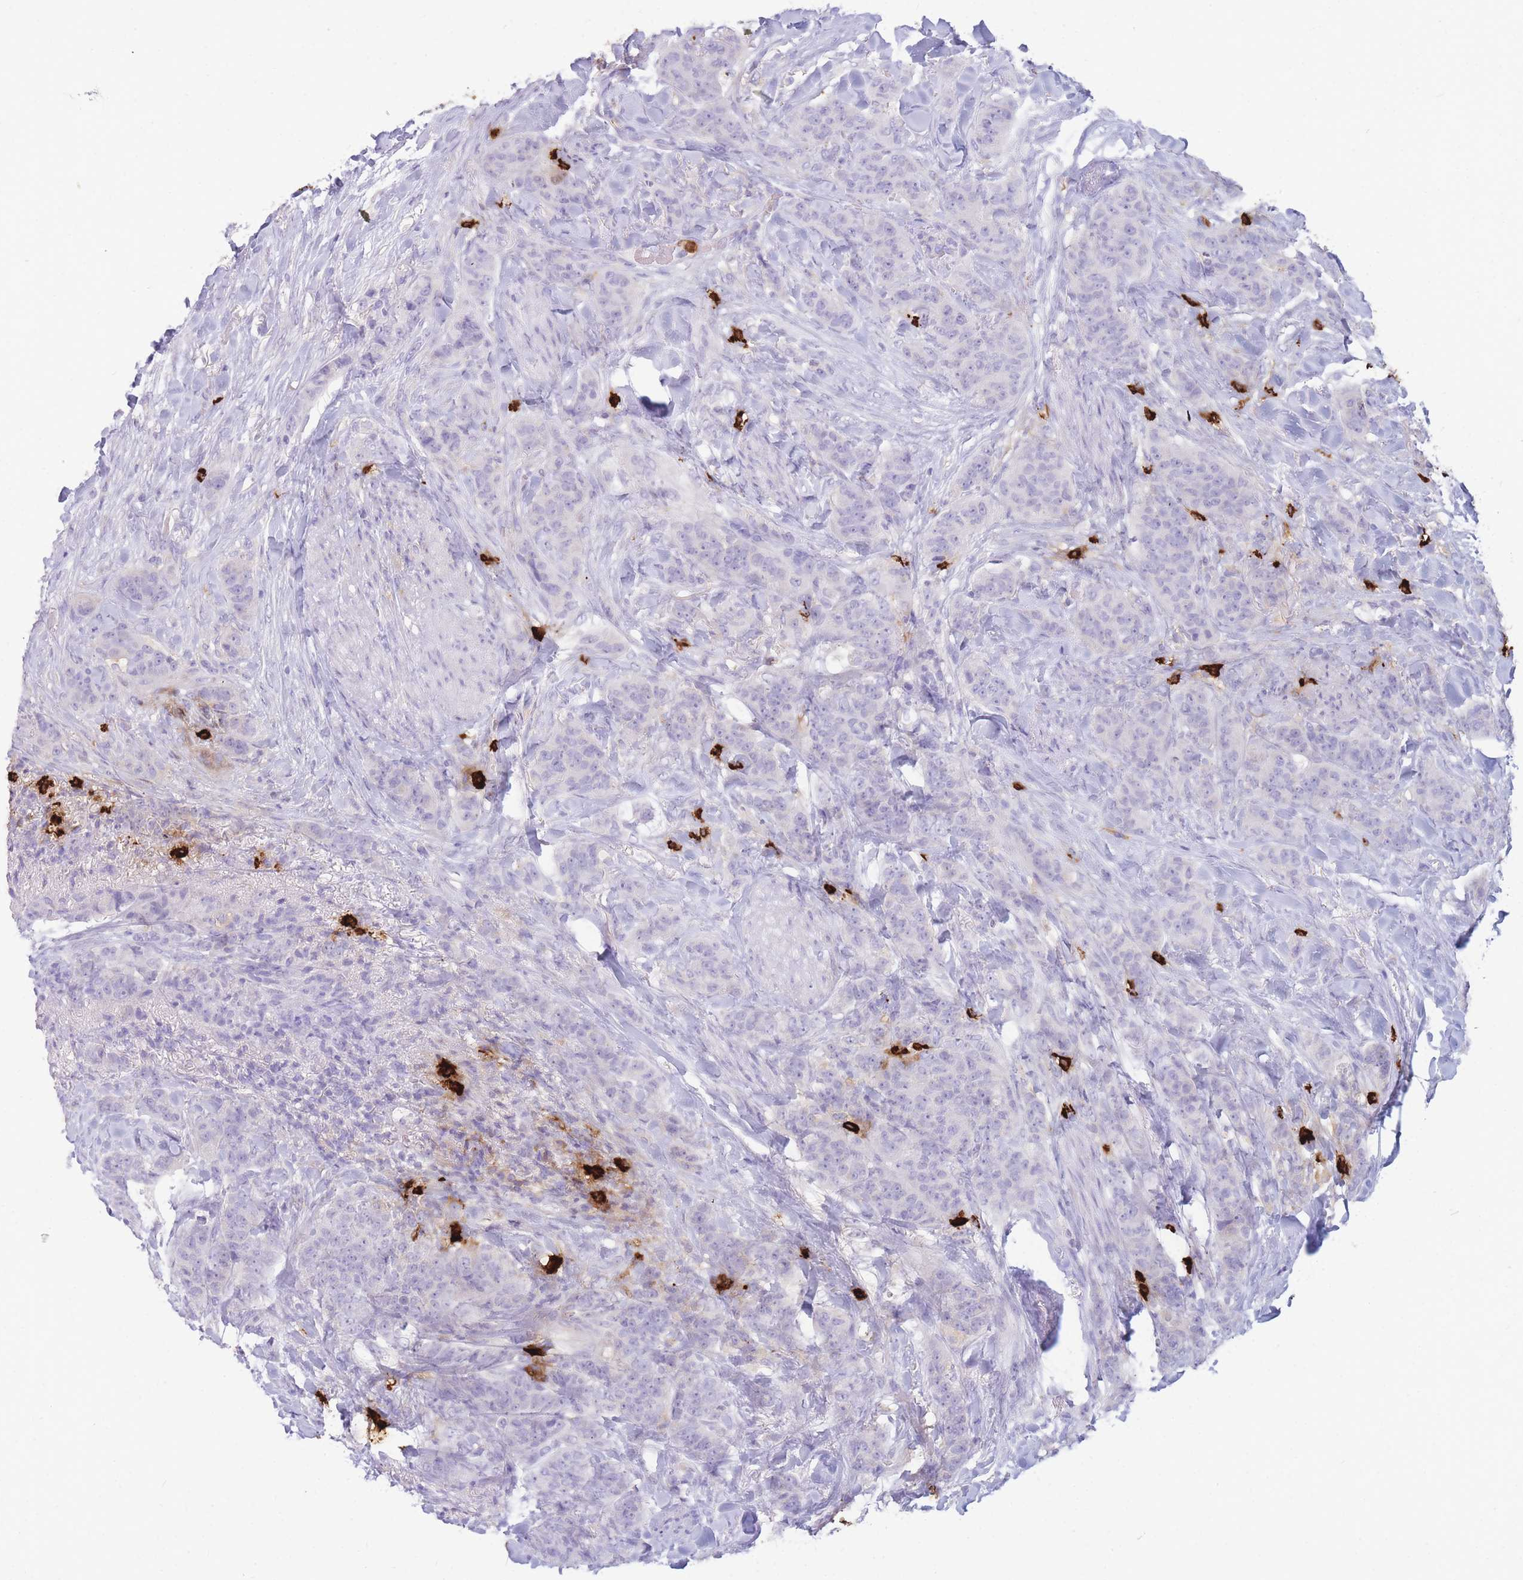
{"staining": {"intensity": "negative", "quantity": "none", "location": "none"}, "tissue": "breast cancer", "cell_type": "Tumor cells", "image_type": "cancer", "snomed": [{"axis": "morphology", "description": "Duct carcinoma"}, {"axis": "topography", "description": "Breast"}], "caption": "Immunohistochemical staining of human invasive ductal carcinoma (breast) shows no significant expression in tumor cells. The staining is performed using DAB brown chromogen with nuclei counter-stained in using hematoxylin.", "gene": "TPSAB1", "patient": {"sex": "female", "age": 40}}